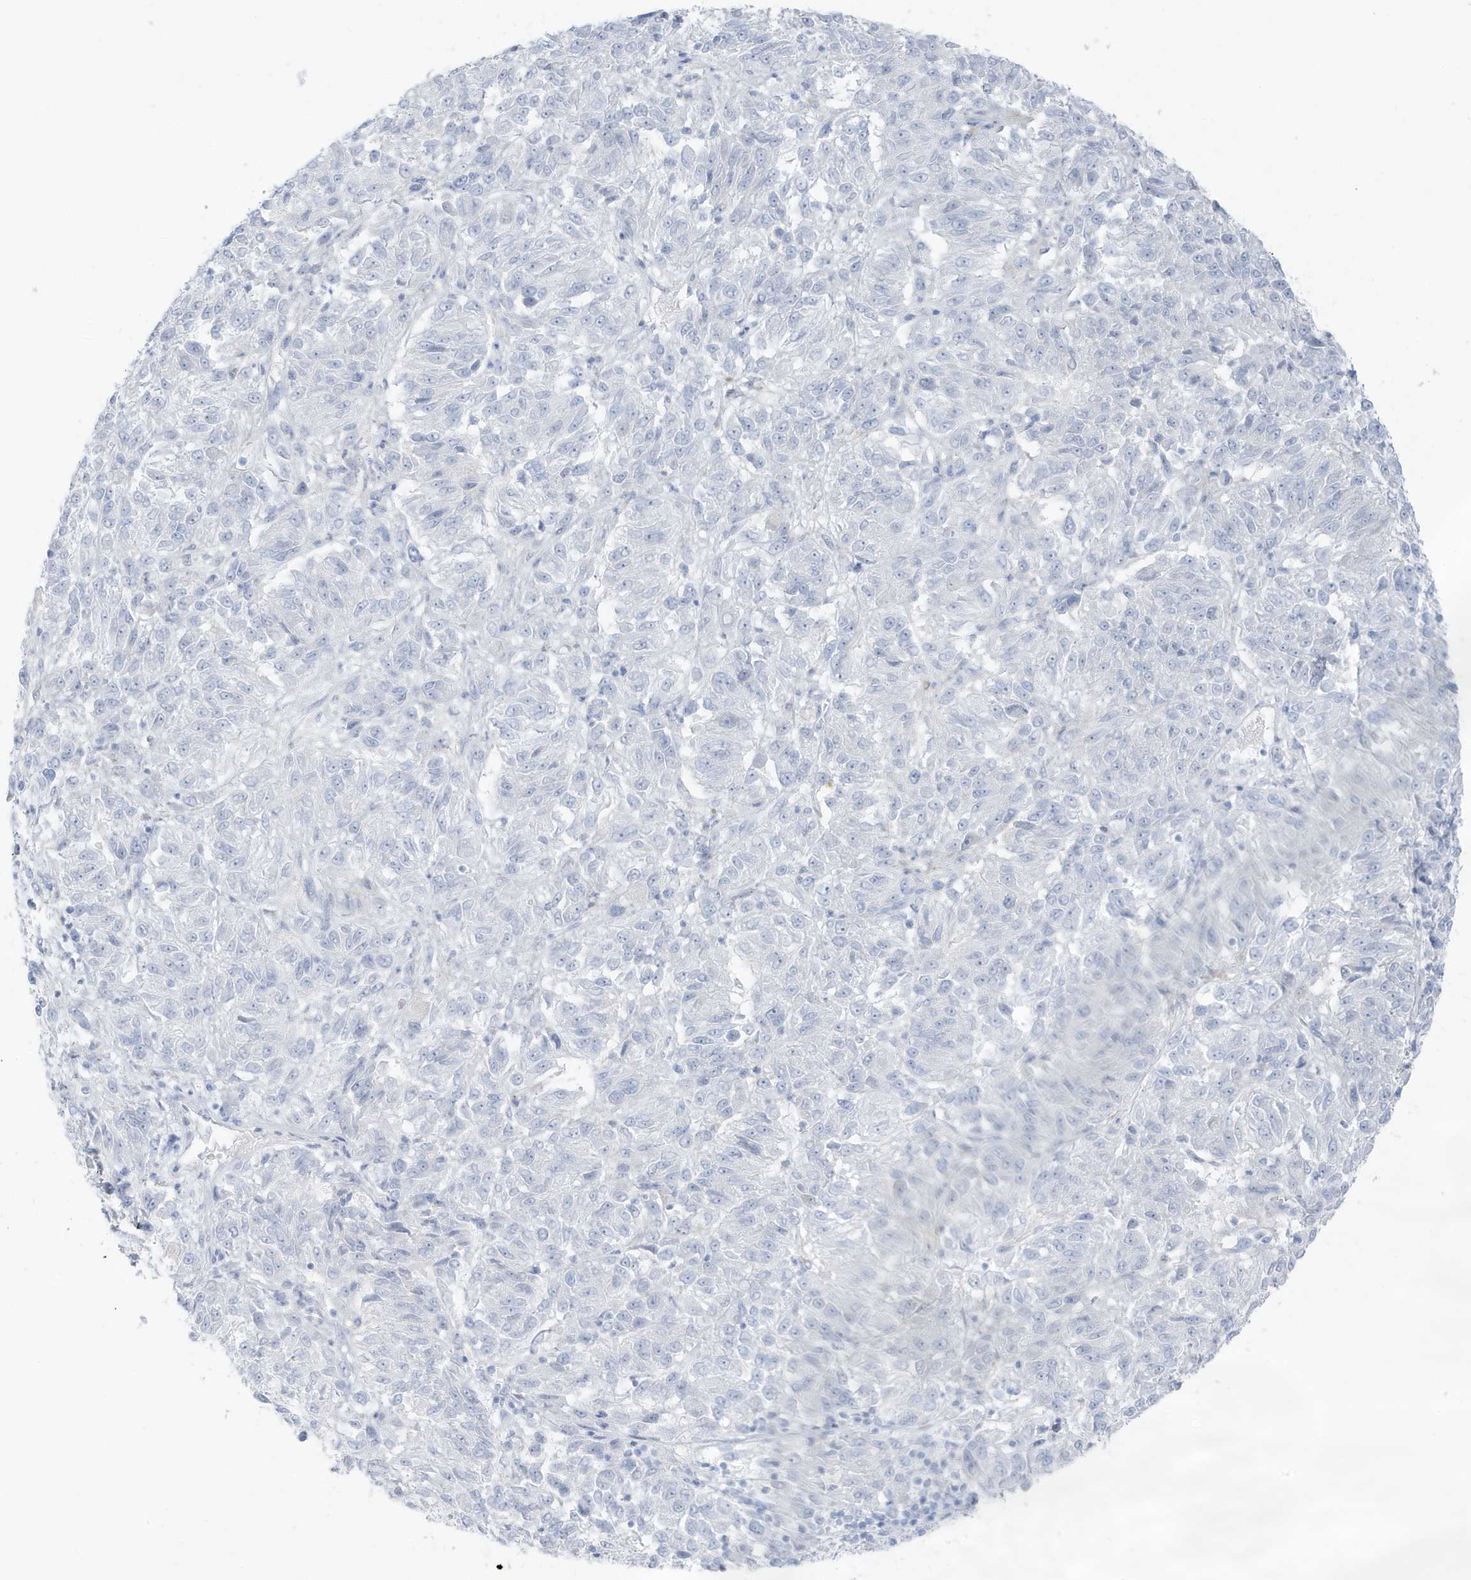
{"staining": {"intensity": "negative", "quantity": "none", "location": "none"}, "tissue": "melanoma", "cell_type": "Tumor cells", "image_type": "cancer", "snomed": [{"axis": "morphology", "description": "Malignant melanoma, Metastatic site"}, {"axis": "topography", "description": "Lung"}], "caption": "Protein analysis of melanoma shows no significant positivity in tumor cells. Brightfield microscopy of IHC stained with DAB (brown) and hematoxylin (blue), captured at high magnification.", "gene": "ZFP64", "patient": {"sex": "male", "age": 64}}